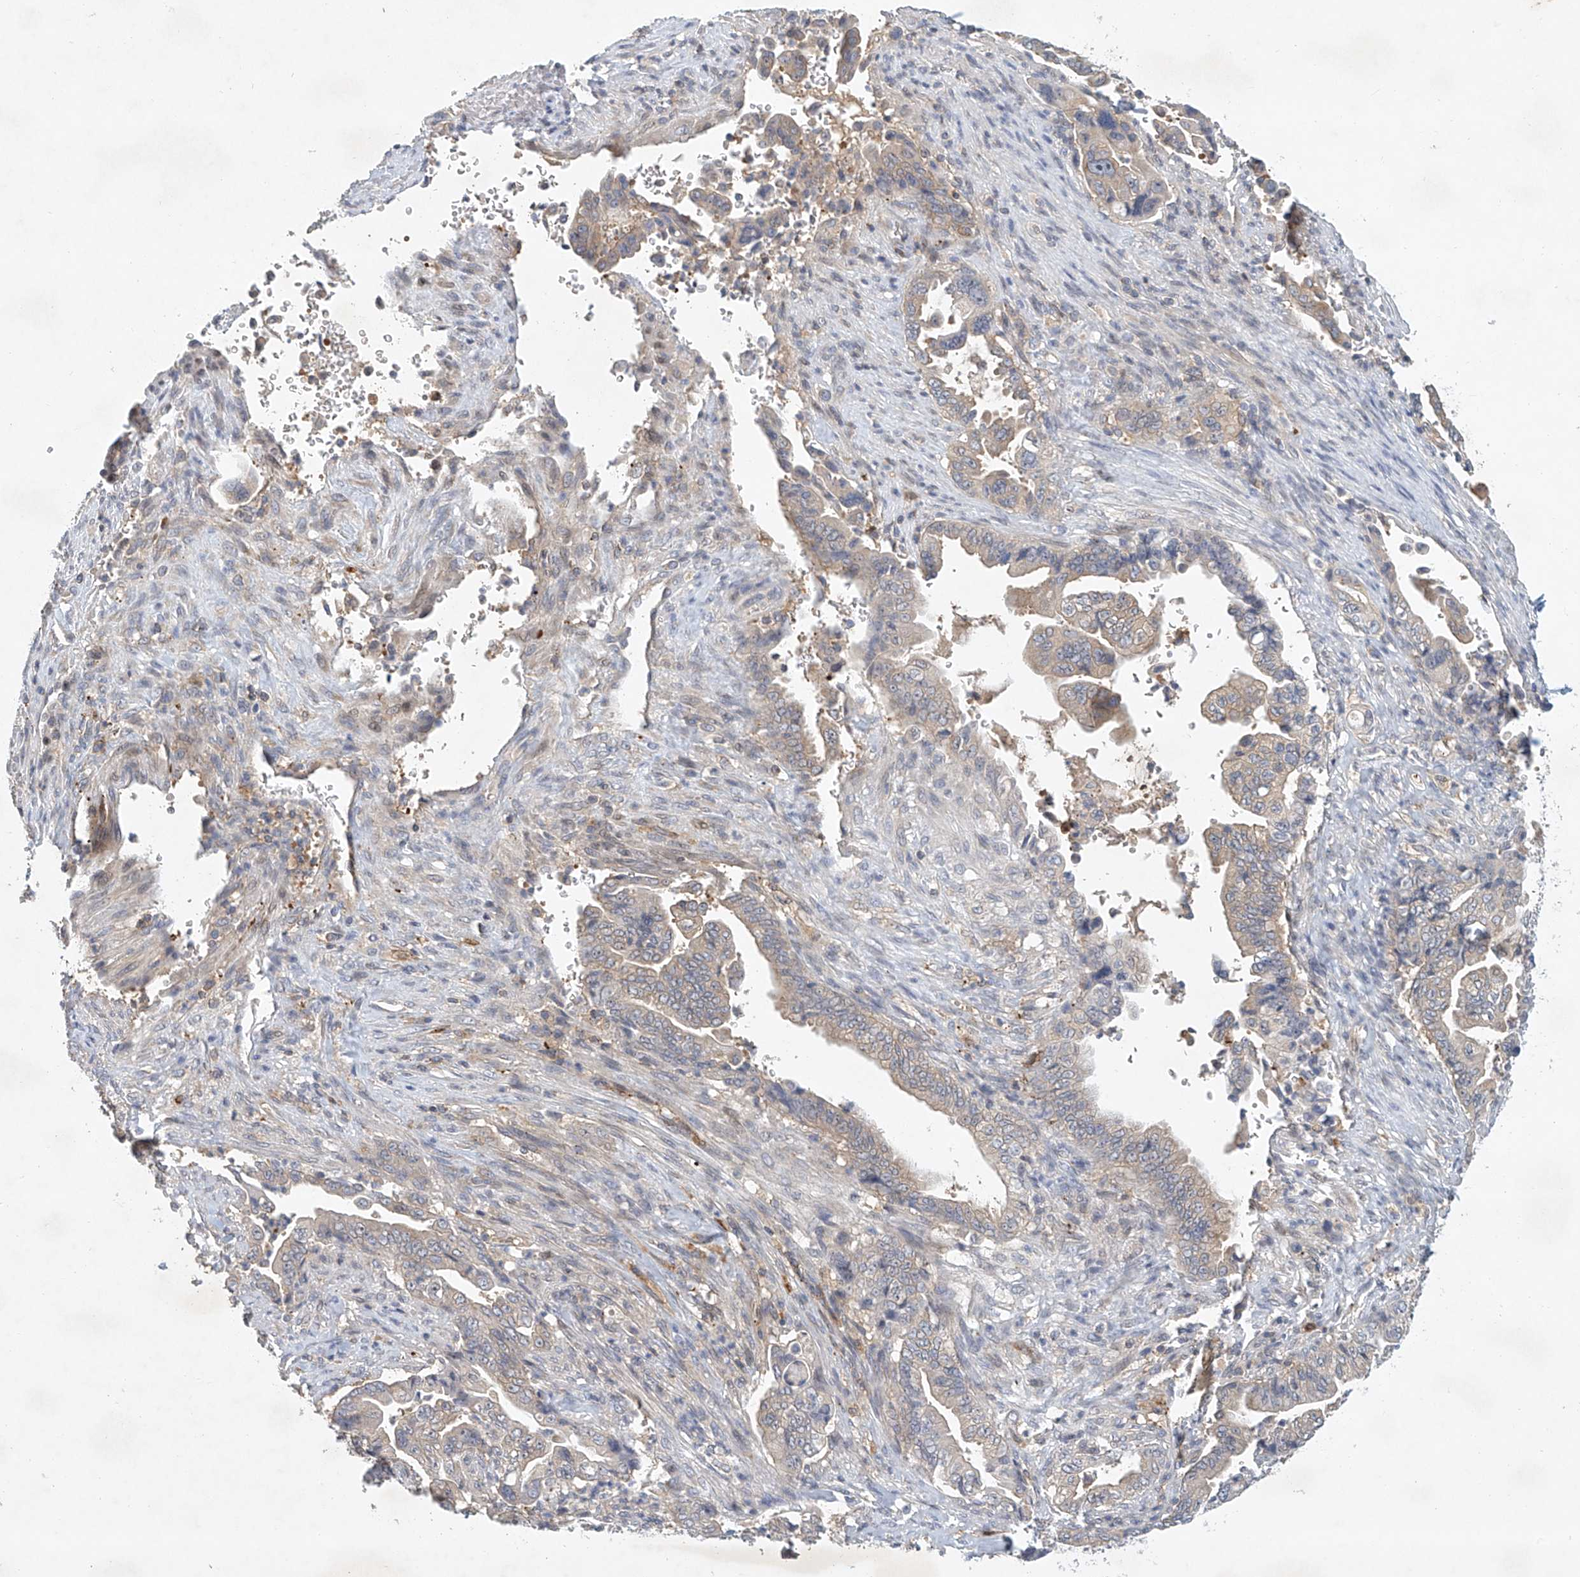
{"staining": {"intensity": "weak", "quantity": "25%-75%", "location": "cytoplasmic/membranous"}, "tissue": "pancreatic cancer", "cell_type": "Tumor cells", "image_type": "cancer", "snomed": [{"axis": "morphology", "description": "Adenocarcinoma, NOS"}, {"axis": "topography", "description": "Pancreas"}], "caption": "Immunohistochemical staining of human pancreatic cancer displays weak cytoplasmic/membranous protein staining in about 25%-75% of tumor cells.", "gene": "CARMIL1", "patient": {"sex": "male", "age": 70}}